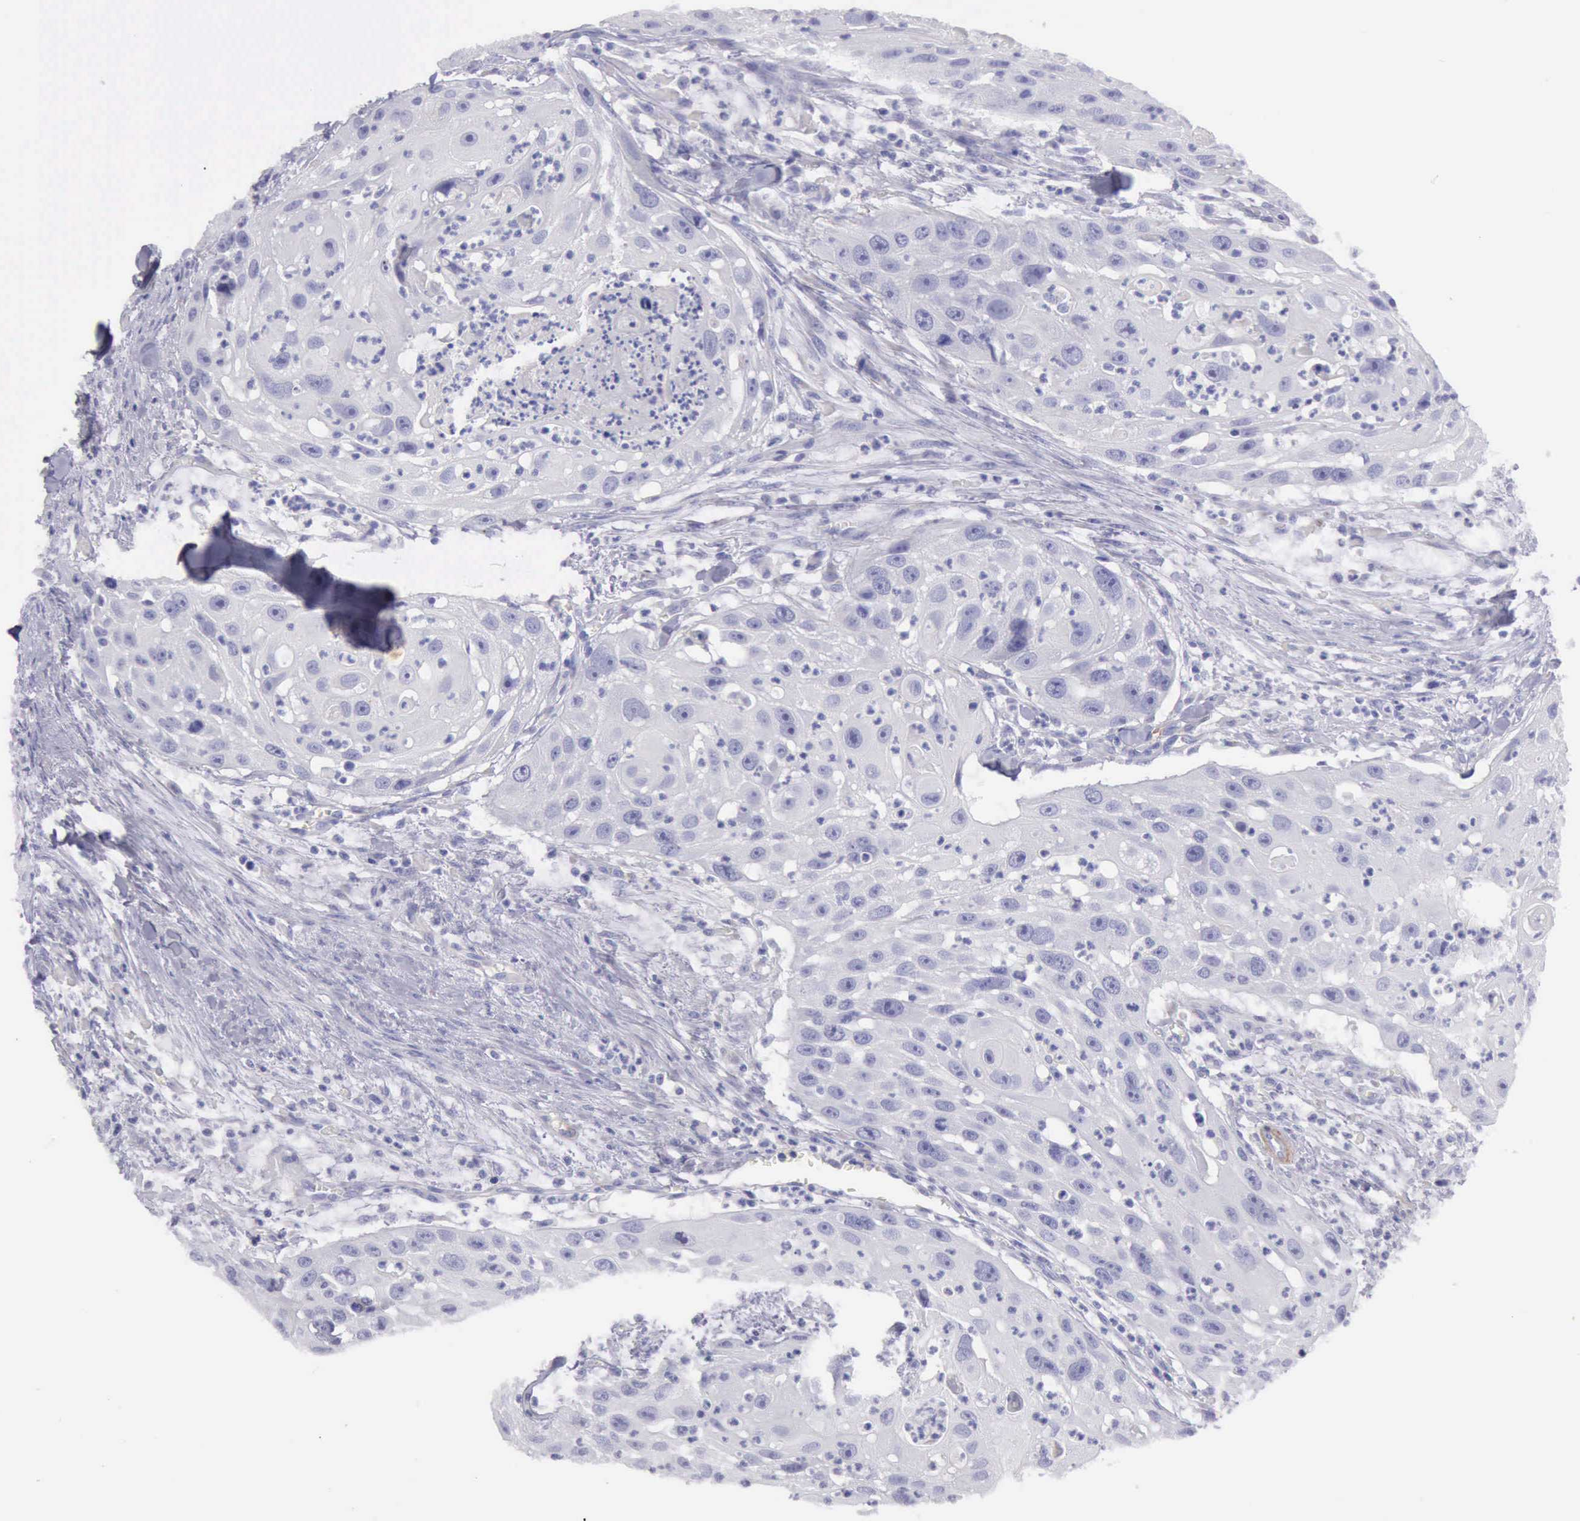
{"staining": {"intensity": "negative", "quantity": "none", "location": "none"}, "tissue": "head and neck cancer", "cell_type": "Tumor cells", "image_type": "cancer", "snomed": [{"axis": "morphology", "description": "Squamous cell carcinoma, NOS"}, {"axis": "topography", "description": "Head-Neck"}], "caption": "An immunohistochemistry image of head and neck squamous cell carcinoma is shown. There is no staining in tumor cells of head and neck squamous cell carcinoma.", "gene": "AOC3", "patient": {"sex": "male", "age": 64}}